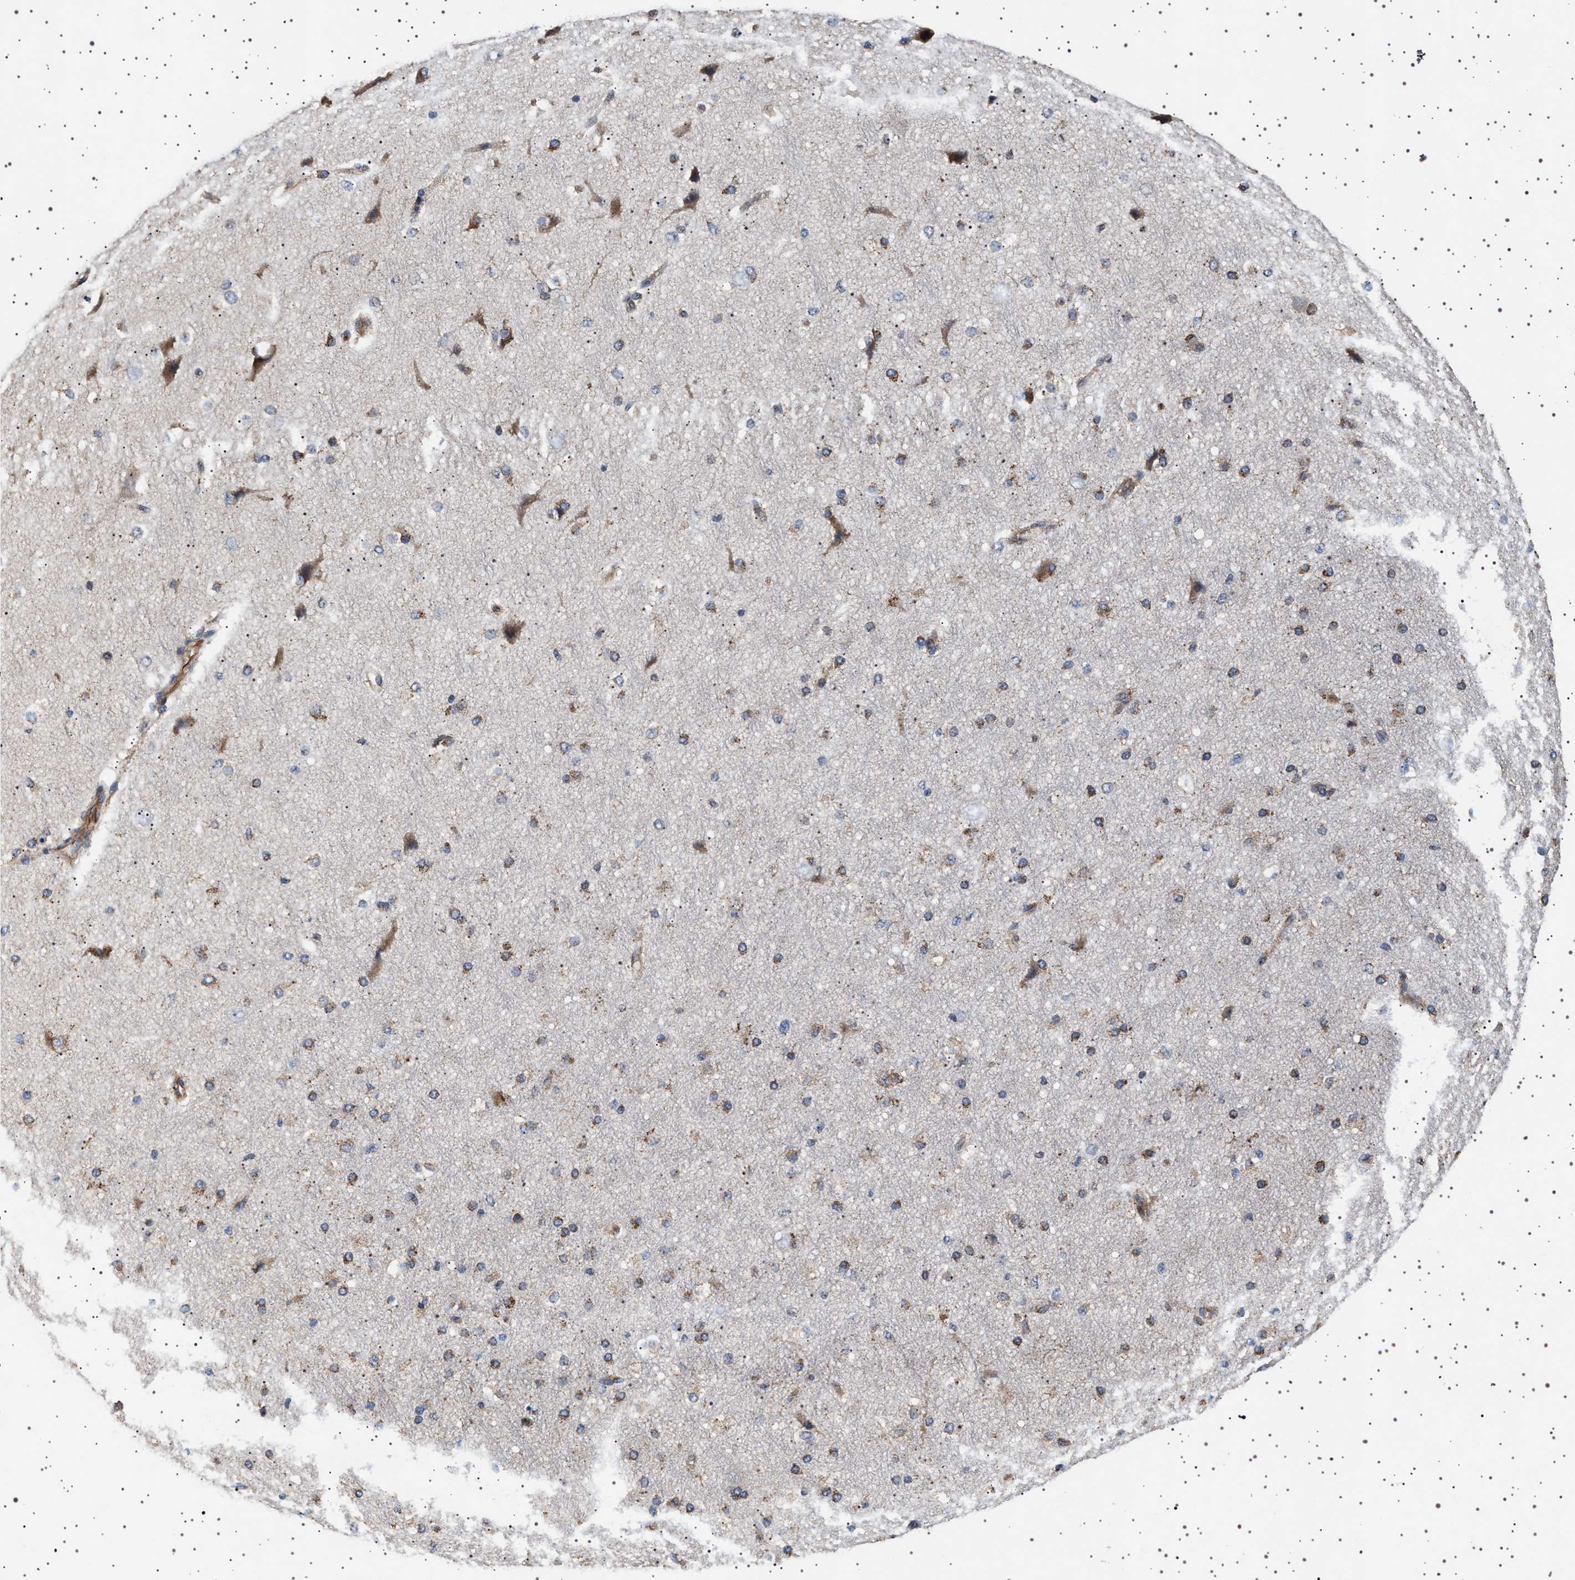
{"staining": {"intensity": "strong", "quantity": "25%-75%", "location": "cytoplasmic/membranous"}, "tissue": "cerebral cortex", "cell_type": "Endothelial cells", "image_type": "normal", "snomed": [{"axis": "morphology", "description": "Normal tissue, NOS"}, {"axis": "morphology", "description": "Developmental malformation"}, {"axis": "topography", "description": "Cerebral cortex"}], "caption": "Protein staining shows strong cytoplasmic/membranous expression in approximately 25%-75% of endothelial cells in normal cerebral cortex.", "gene": "TRUB2", "patient": {"sex": "female", "age": 30}}